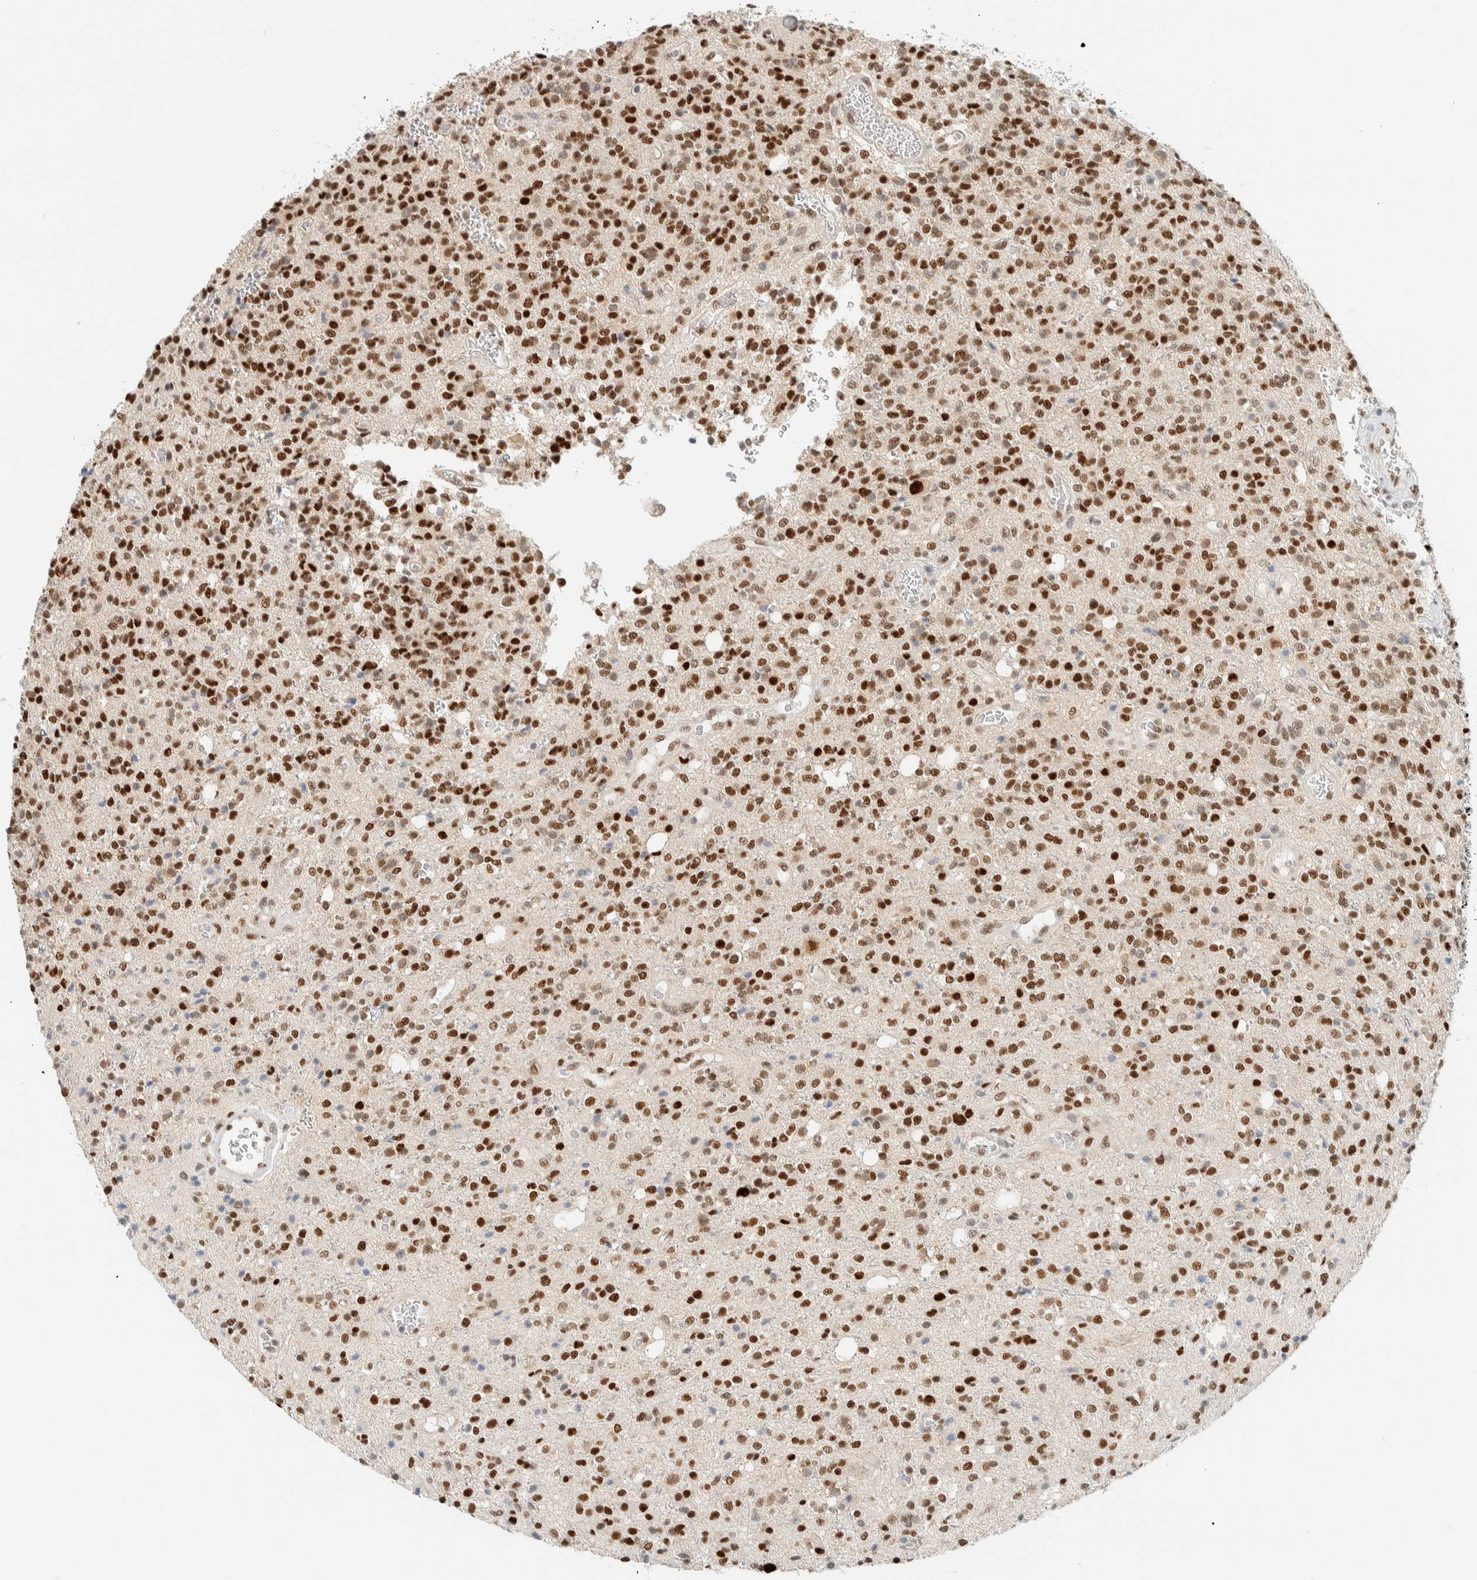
{"staining": {"intensity": "strong", "quantity": ">75%", "location": "nuclear"}, "tissue": "glioma", "cell_type": "Tumor cells", "image_type": "cancer", "snomed": [{"axis": "morphology", "description": "Glioma, malignant, High grade"}, {"axis": "topography", "description": "Brain"}], "caption": "Glioma stained for a protein (brown) exhibits strong nuclear positive positivity in approximately >75% of tumor cells.", "gene": "ZNF683", "patient": {"sex": "male", "age": 34}}